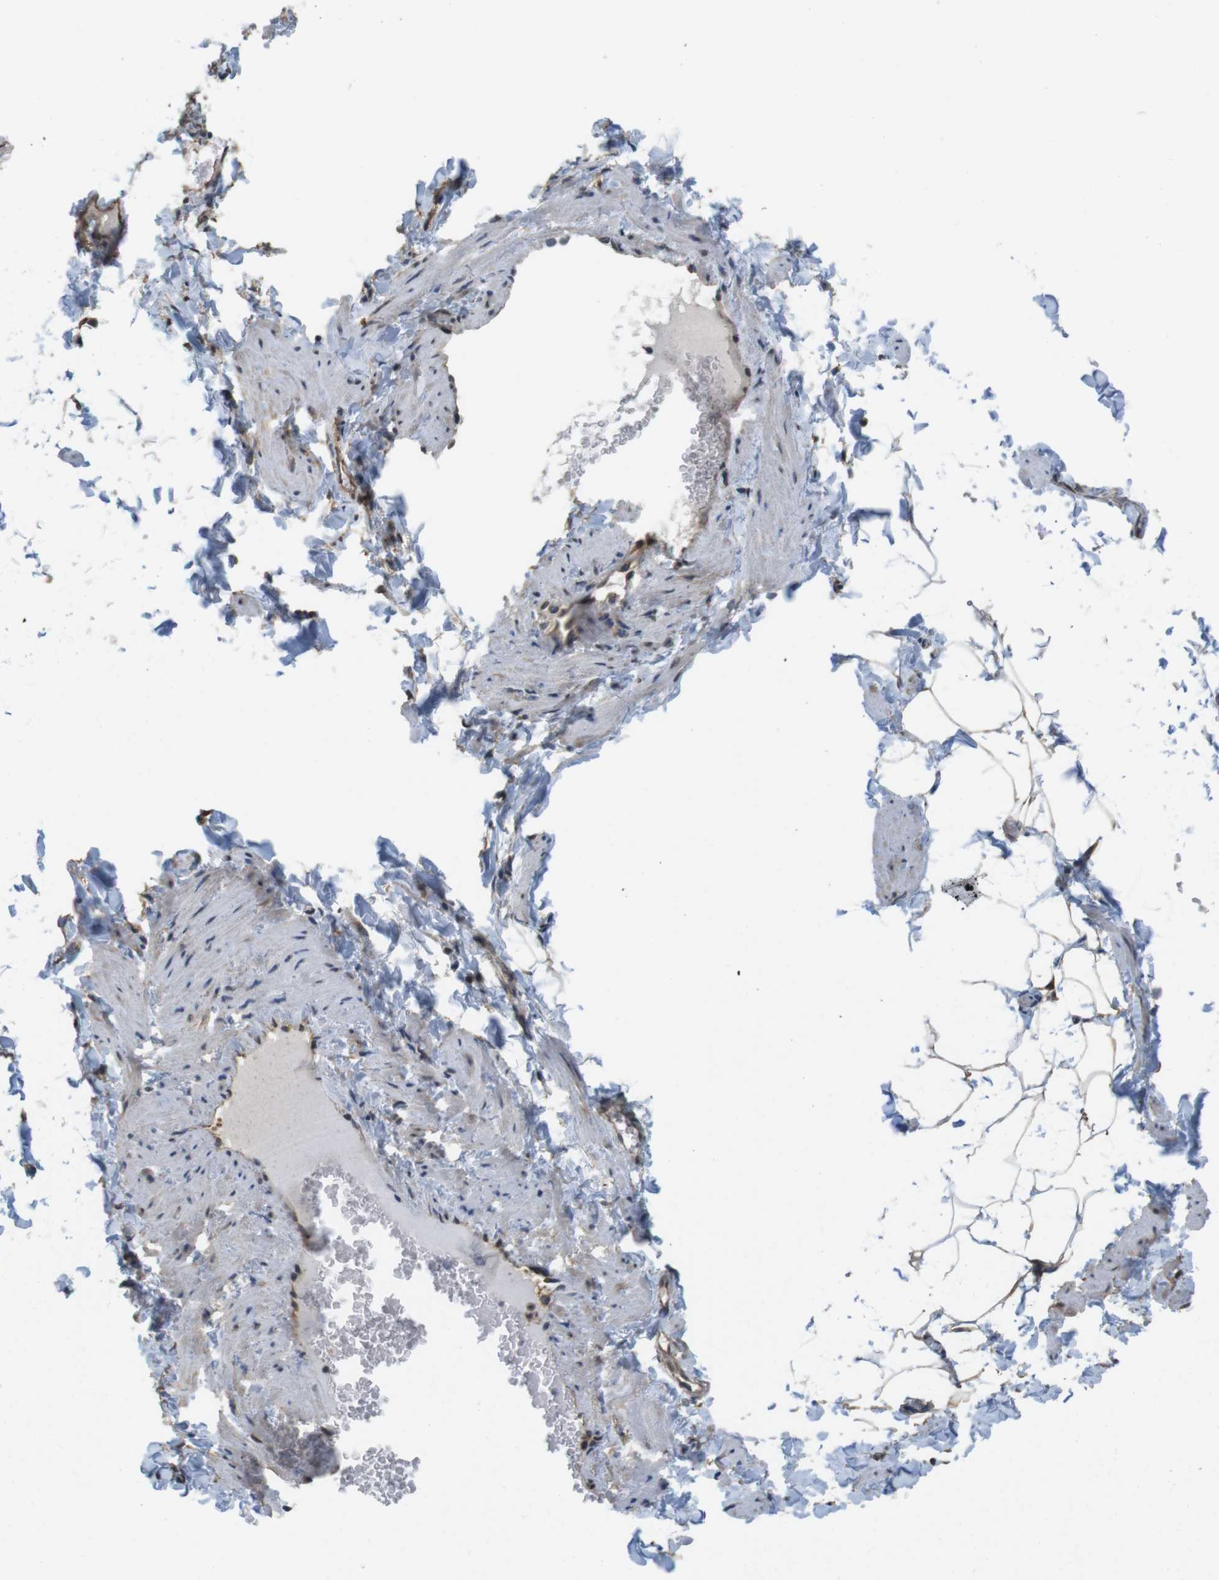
{"staining": {"intensity": "moderate", "quantity": "25%-75%", "location": "cytoplasmic/membranous"}, "tissue": "adipose tissue", "cell_type": "Adipocytes", "image_type": "normal", "snomed": [{"axis": "morphology", "description": "Normal tissue, NOS"}, {"axis": "topography", "description": "Vascular tissue"}], "caption": "This photomicrograph shows immunohistochemistry staining of benign human adipose tissue, with medium moderate cytoplasmic/membranous staining in about 25%-75% of adipocytes.", "gene": "LDHA", "patient": {"sex": "male", "age": 41}}